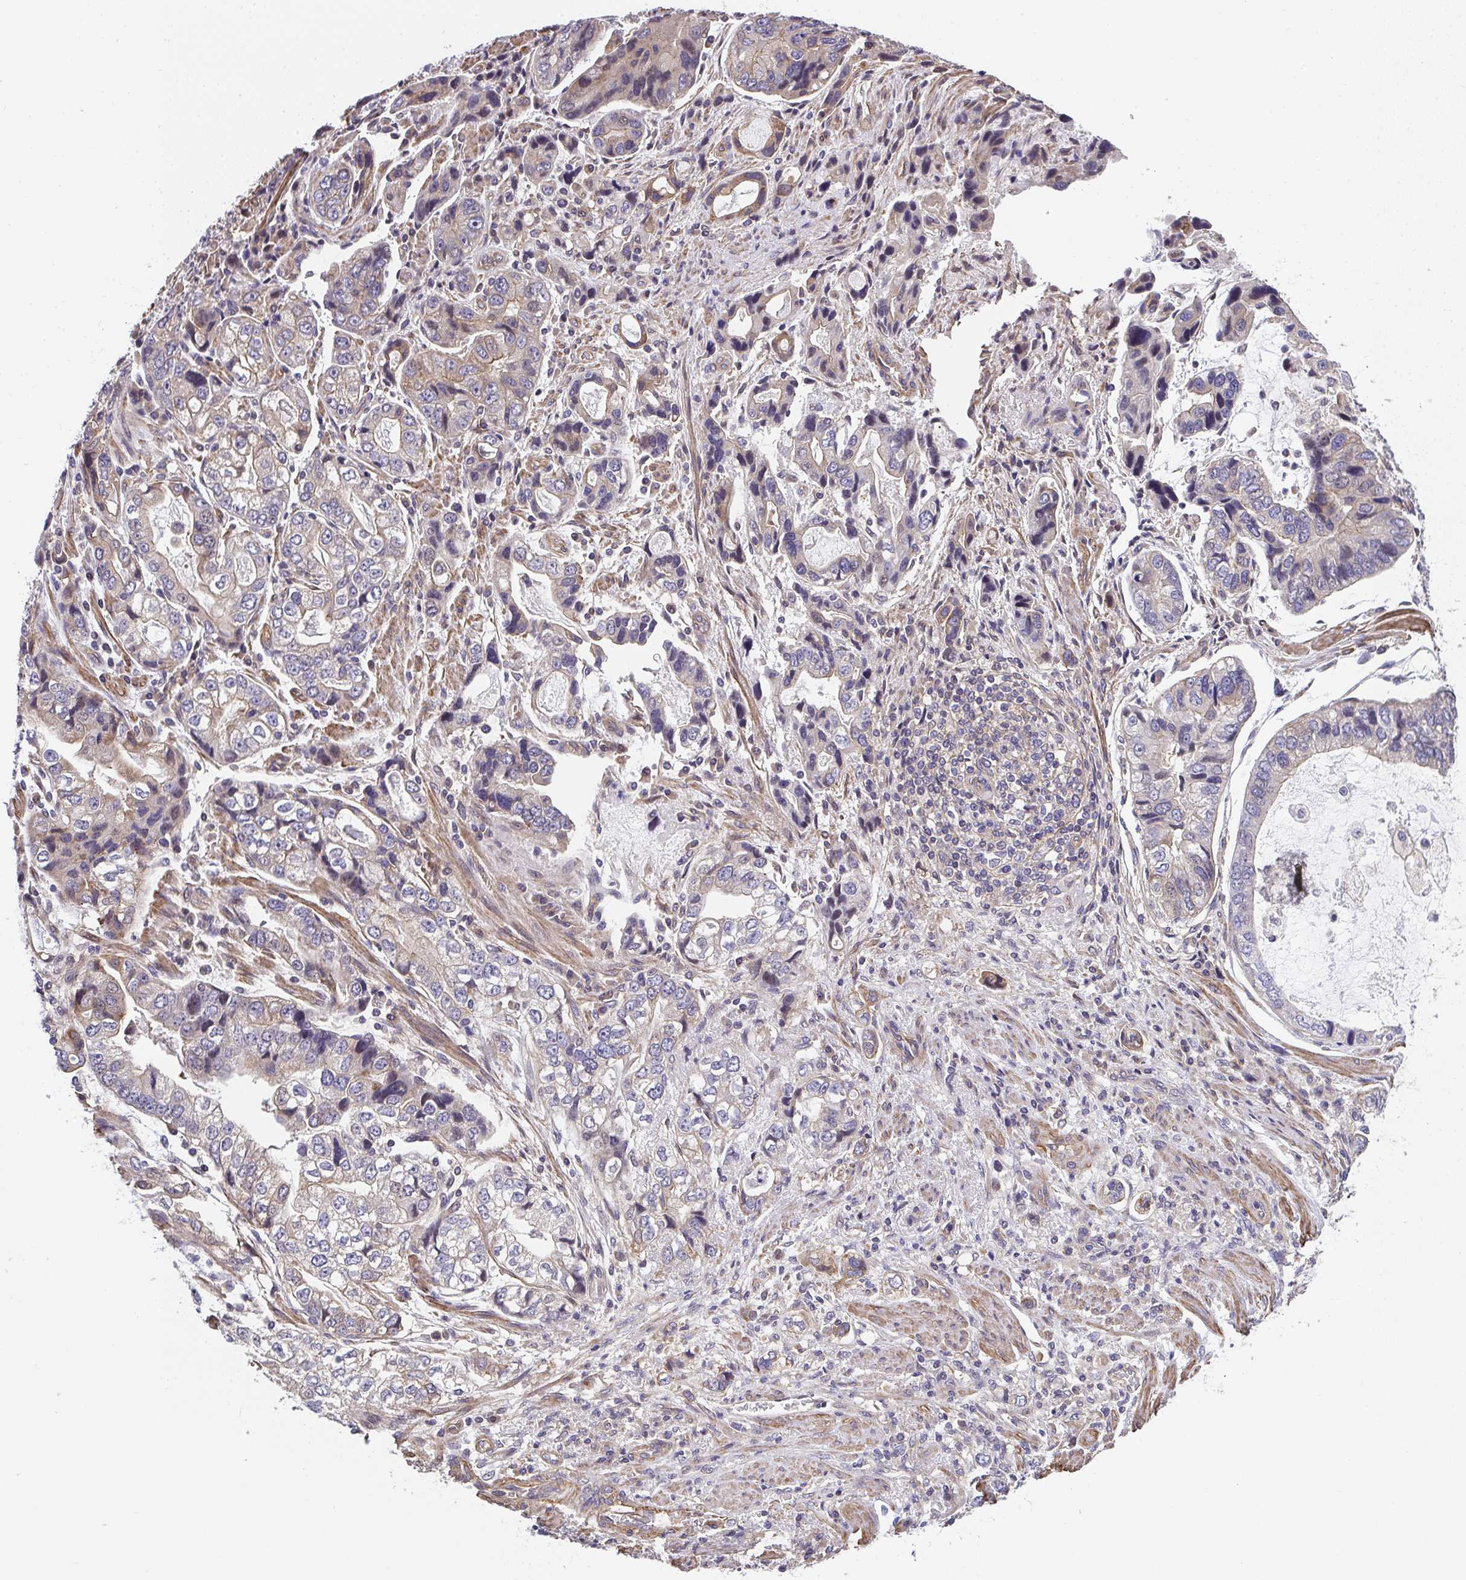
{"staining": {"intensity": "moderate", "quantity": "<25%", "location": "cytoplasmic/membranous,nuclear"}, "tissue": "stomach cancer", "cell_type": "Tumor cells", "image_type": "cancer", "snomed": [{"axis": "morphology", "description": "Adenocarcinoma, NOS"}, {"axis": "topography", "description": "Stomach, lower"}], "caption": "IHC of stomach cancer (adenocarcinoma) displays low levels of moderate cytoplasmic/membranous and nuclear expression in about <25% of tumor cells.", "gene": "ZNF696", "patient": {"sex": "female", "age": 93}}